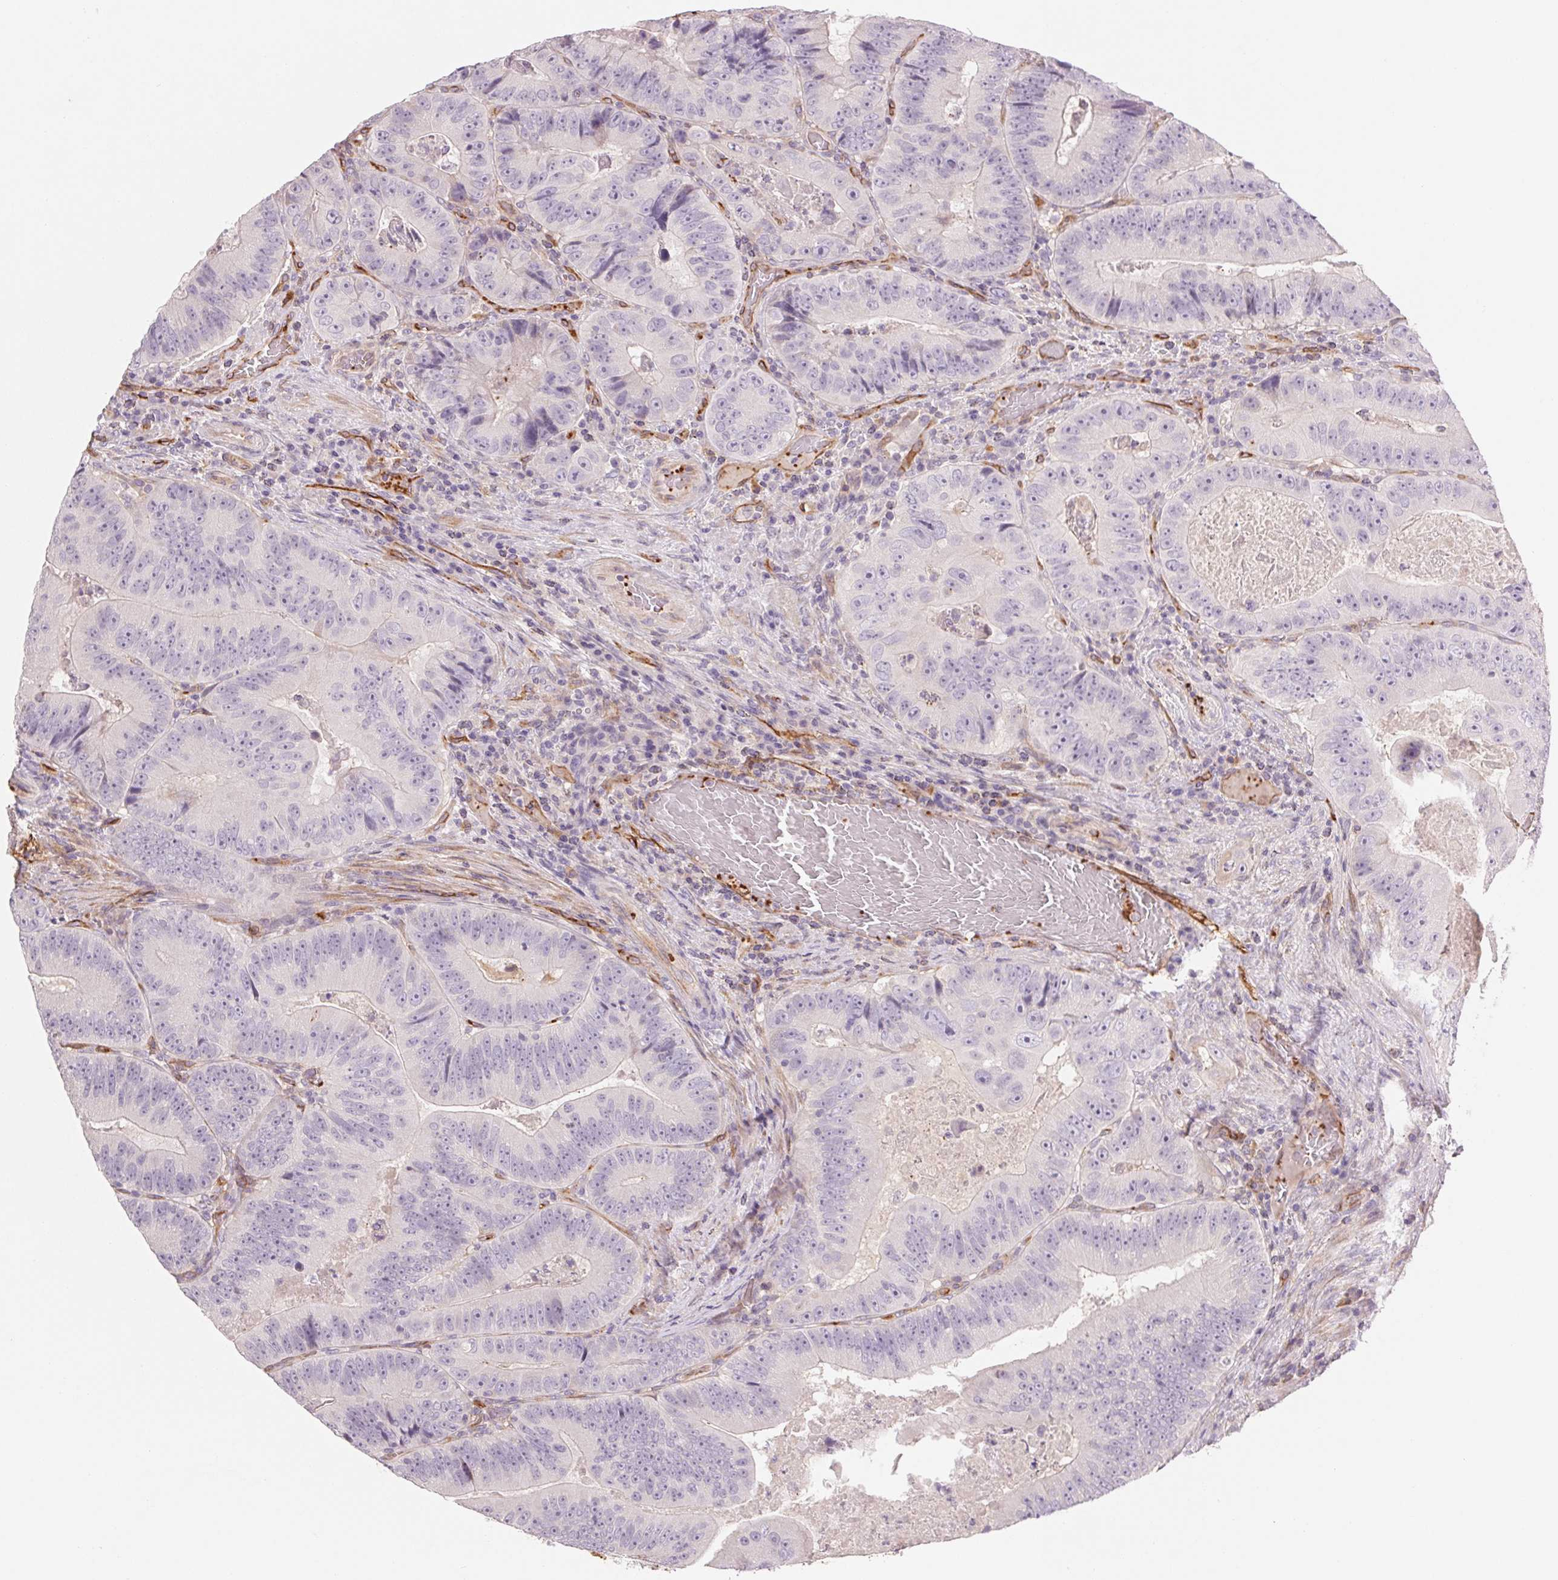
{"staining": {"intensity": "negative", "quantity": "none", "location": "none"}, "tissue": "colorectal cancer", "cell_type": "Tumor cells", "image_type": "cancer", "snomed": [{"axis": "morphology", "description": "Adenocarcinoma, NOS"}, {"axis": "topography", "description": "Colon"}], "caption": "Protein analysis of colorectal cancer (adenocarcinoma) demonstrates no significant staining in tumor cells. Brightfield microscopy of IHC stained with DAB (3,3'-diaminobenzidine) (brown) and hematoxylin (blue), captured at high magnification.", "gene": "ANKRD13B", "patient": {"sex": "female", "age": 86}}